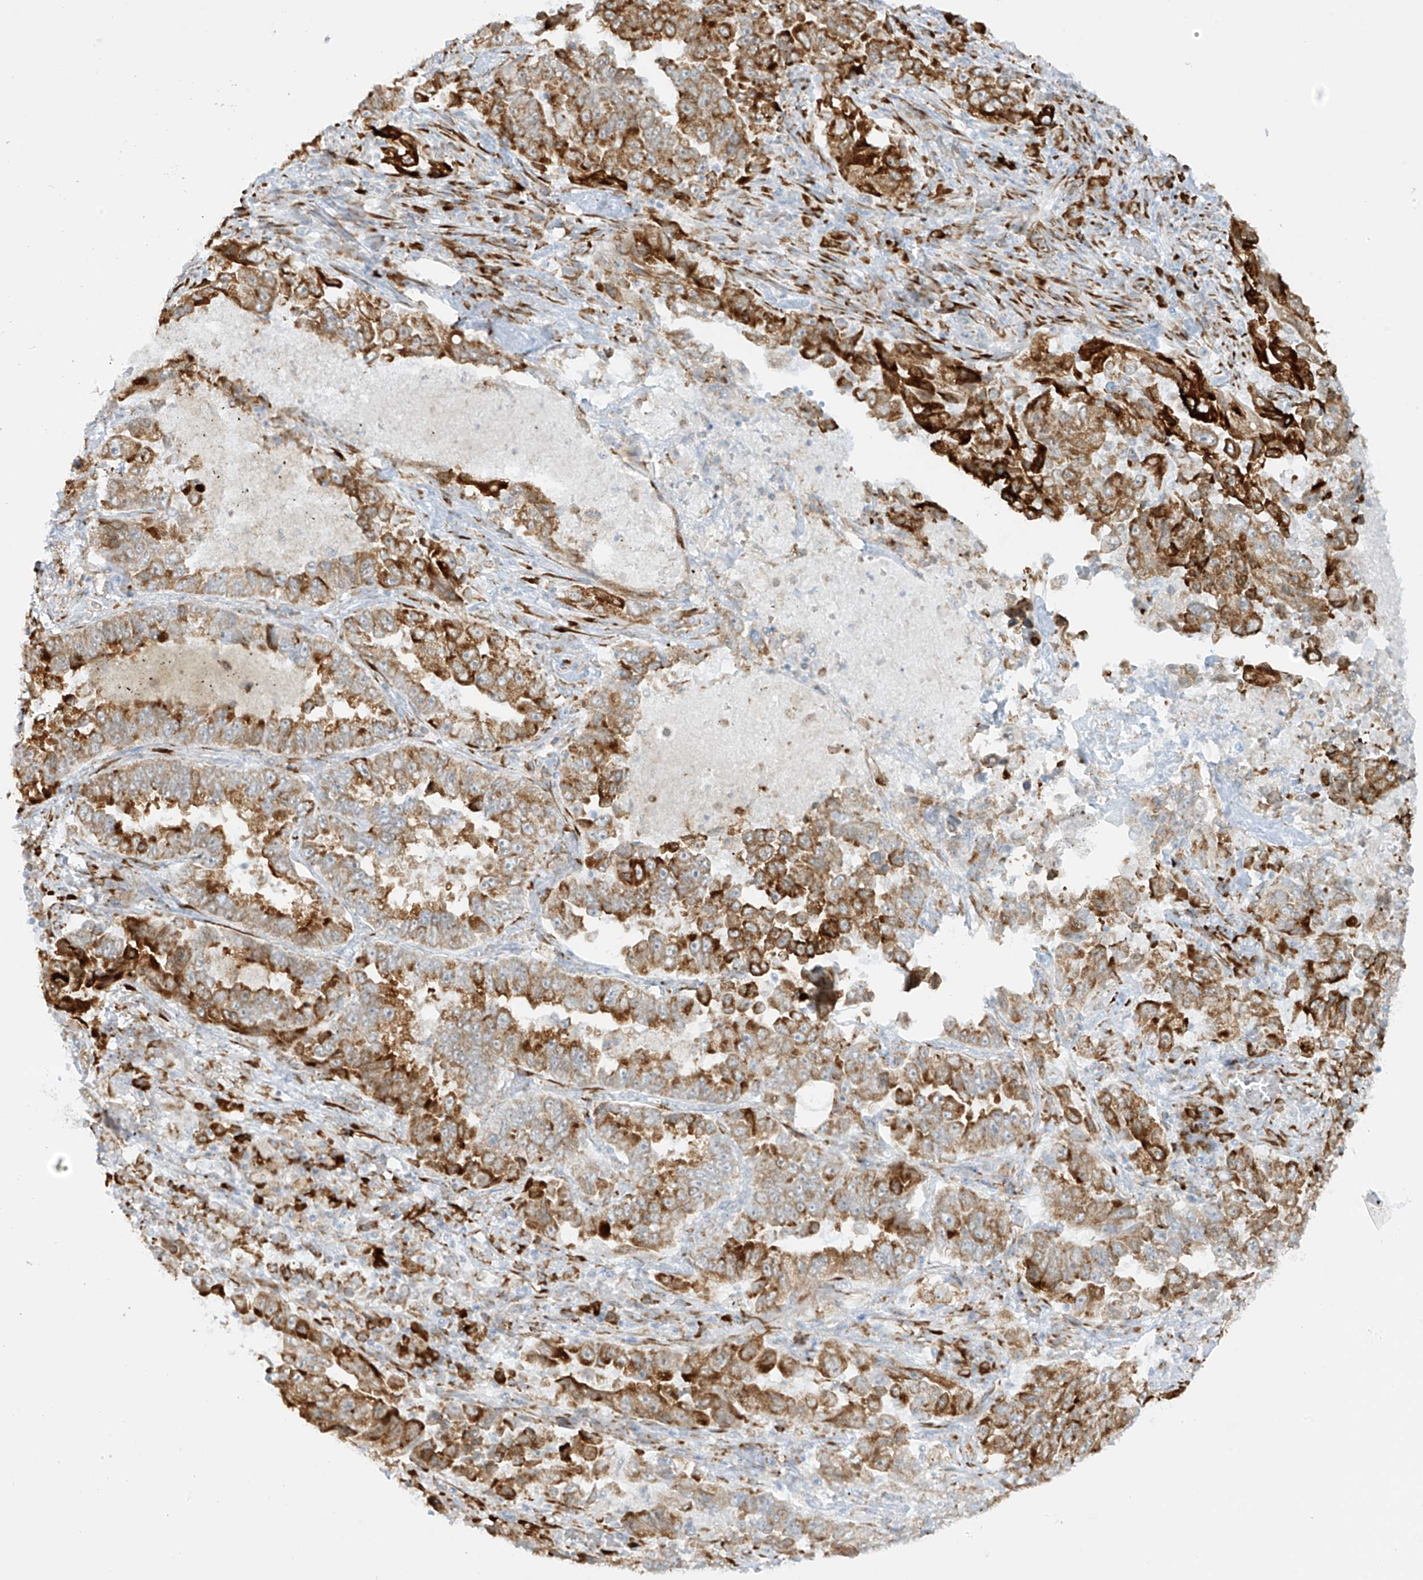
{"staining": {"intensity": "strong", "quantity": ">75%", "location": "cytoplasmic/membranous"}, "tissue": "lung cancer", "cell_type": "Tumor cells", "image_type": "cancer", "snomed": [{"axis": "morphology", "description": "Adenocarcinoma, NOS"}, {"axis": "topography", "description": "Lung"}], "caption": "High-magnification brightfield microscopy of lung cancer stained with DAB (3,3'-diaminobenzidine) (brown) and counterstained with hematoxylin (blue). tumor cells exhibit strong cytoplasmic/membranous staining is present in about>75% of cells.", "gene": "LRRC59", "patient": {"sex": "female", "age": 51}}